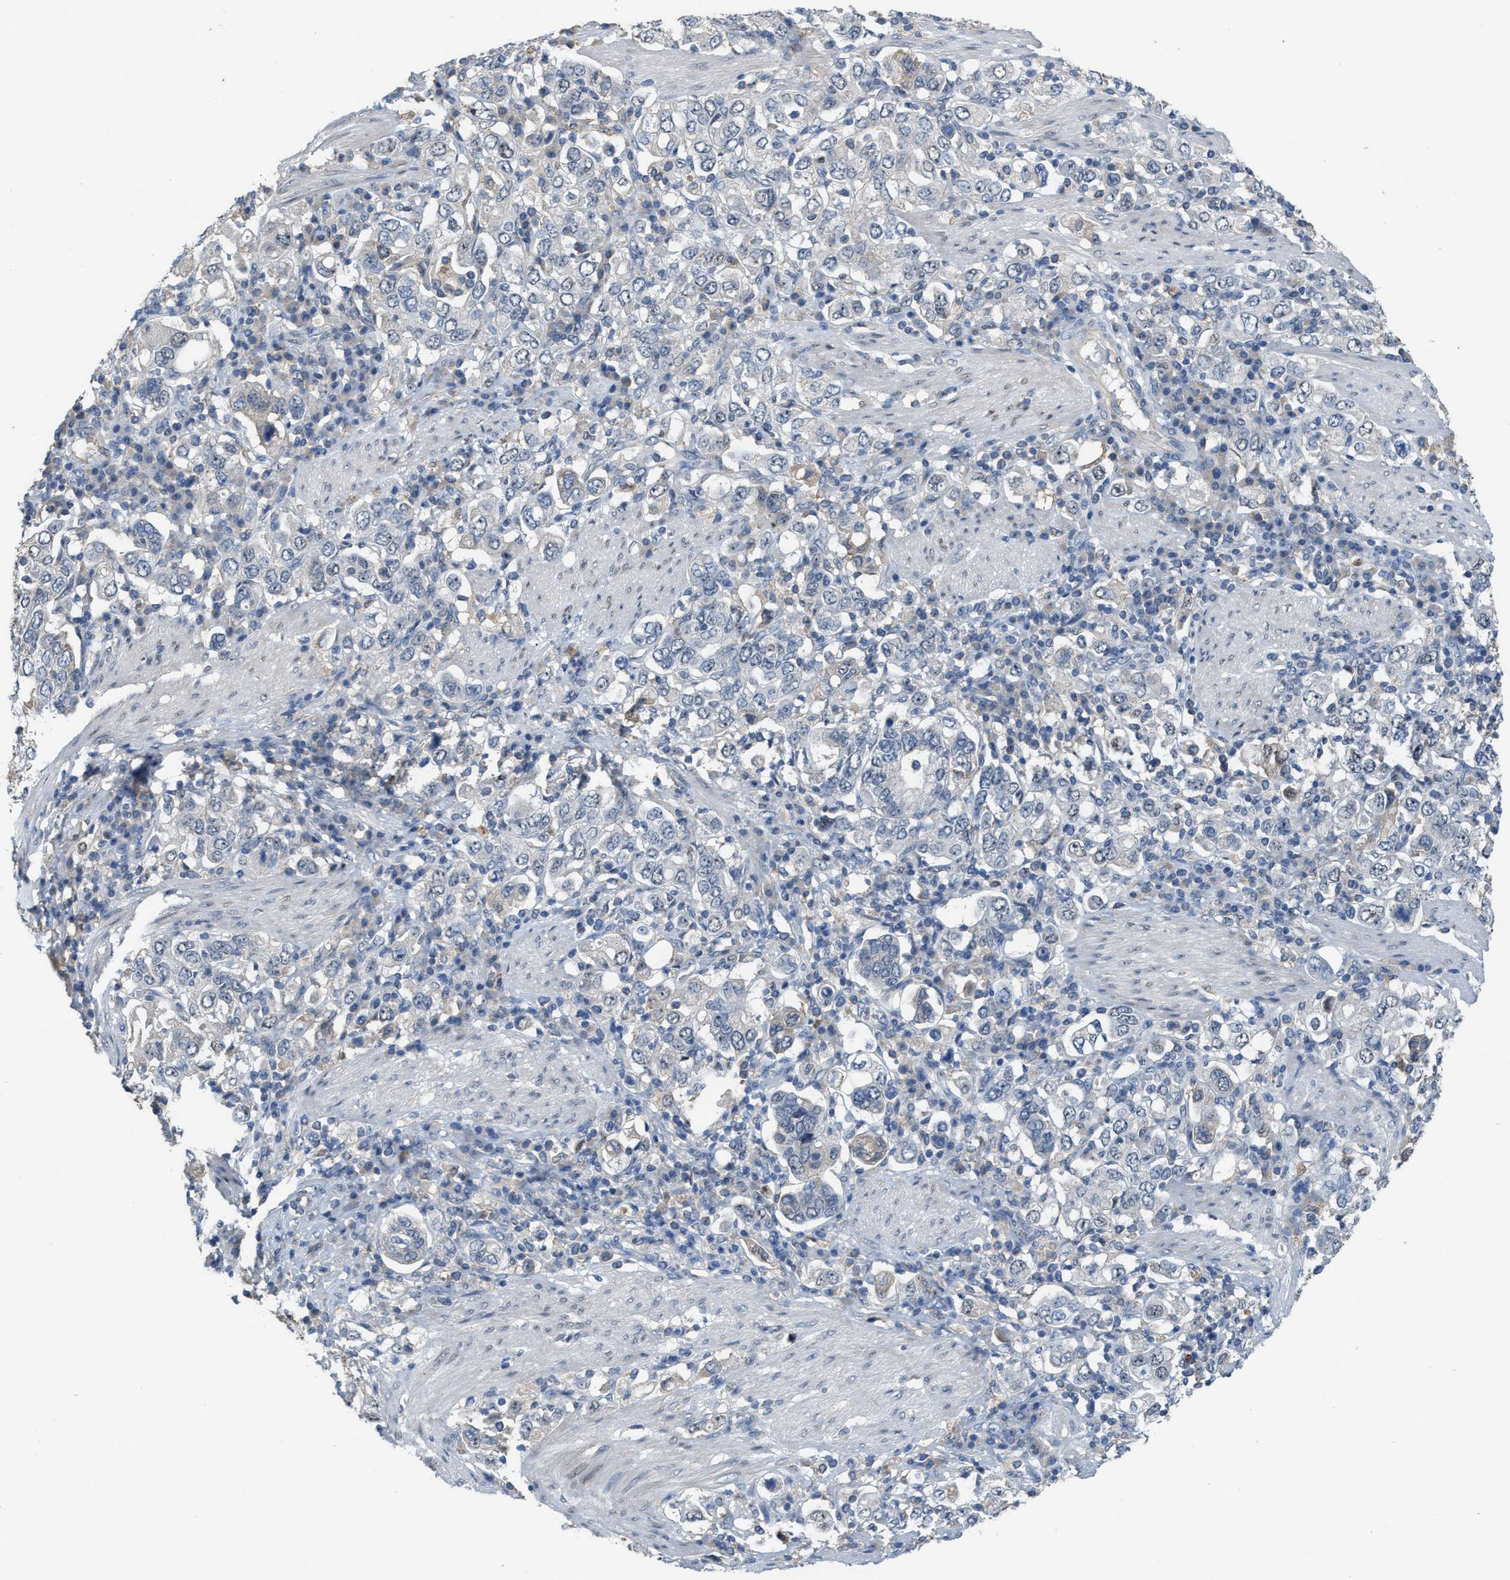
{"staining": {"intensity": "negative", "quantity": "none", "location": "none"}, "tissue": "stomach cancer", "cell_type": "Tumor cells", "image_type": "cancer", "snomed": [{"axis": "morphology", "description": "Adenocarcinoma, NOS"}, {"axis": "topography", "description": "Stomach, upper"}], "caption": "Immunohistochemical staining of stomach adenocarcinoma exhibits no significant staining in tumor cells.", "gene": "ZNF783", "patient": {"sex": "male", "age": 62}}